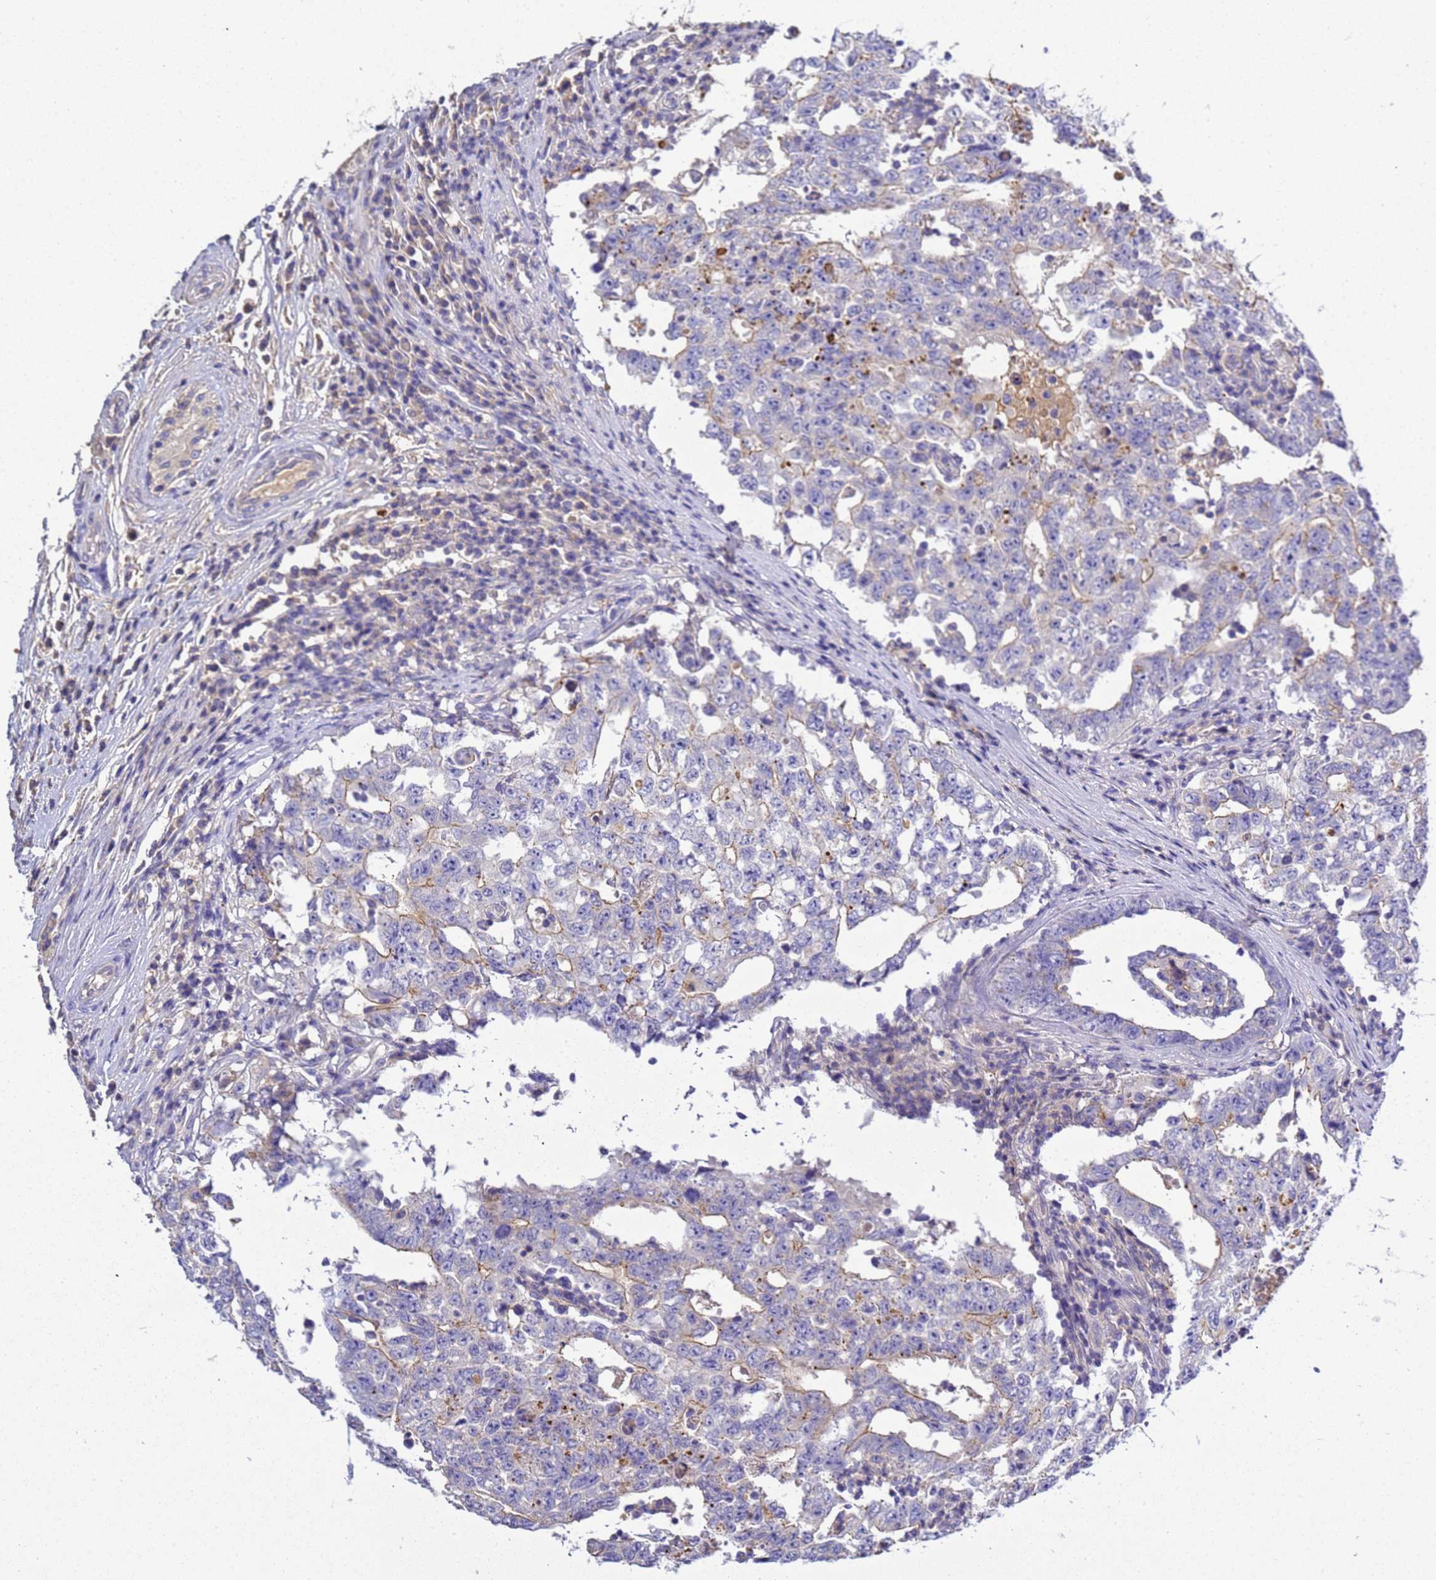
{"staining": {"intensity": "weak", "quantity": "<25%", "location": "cytoplasmic/membranous"}, "tissue": "testis cancer", "cell_type": "Tumor cells", "image_type": "cancer", "snomed": [{"axis": "morphology", "description": "Carcinoma, Embryonal, NOS"}, {"axis": "topography", "description": "Testis"}], "caption": "The immunohistochemistry image has no significant expression in tumor cells of testis embryonal carcinoma tissue.", "gene": "TBCD", "patient": {"sex": "male", "age": 26}}